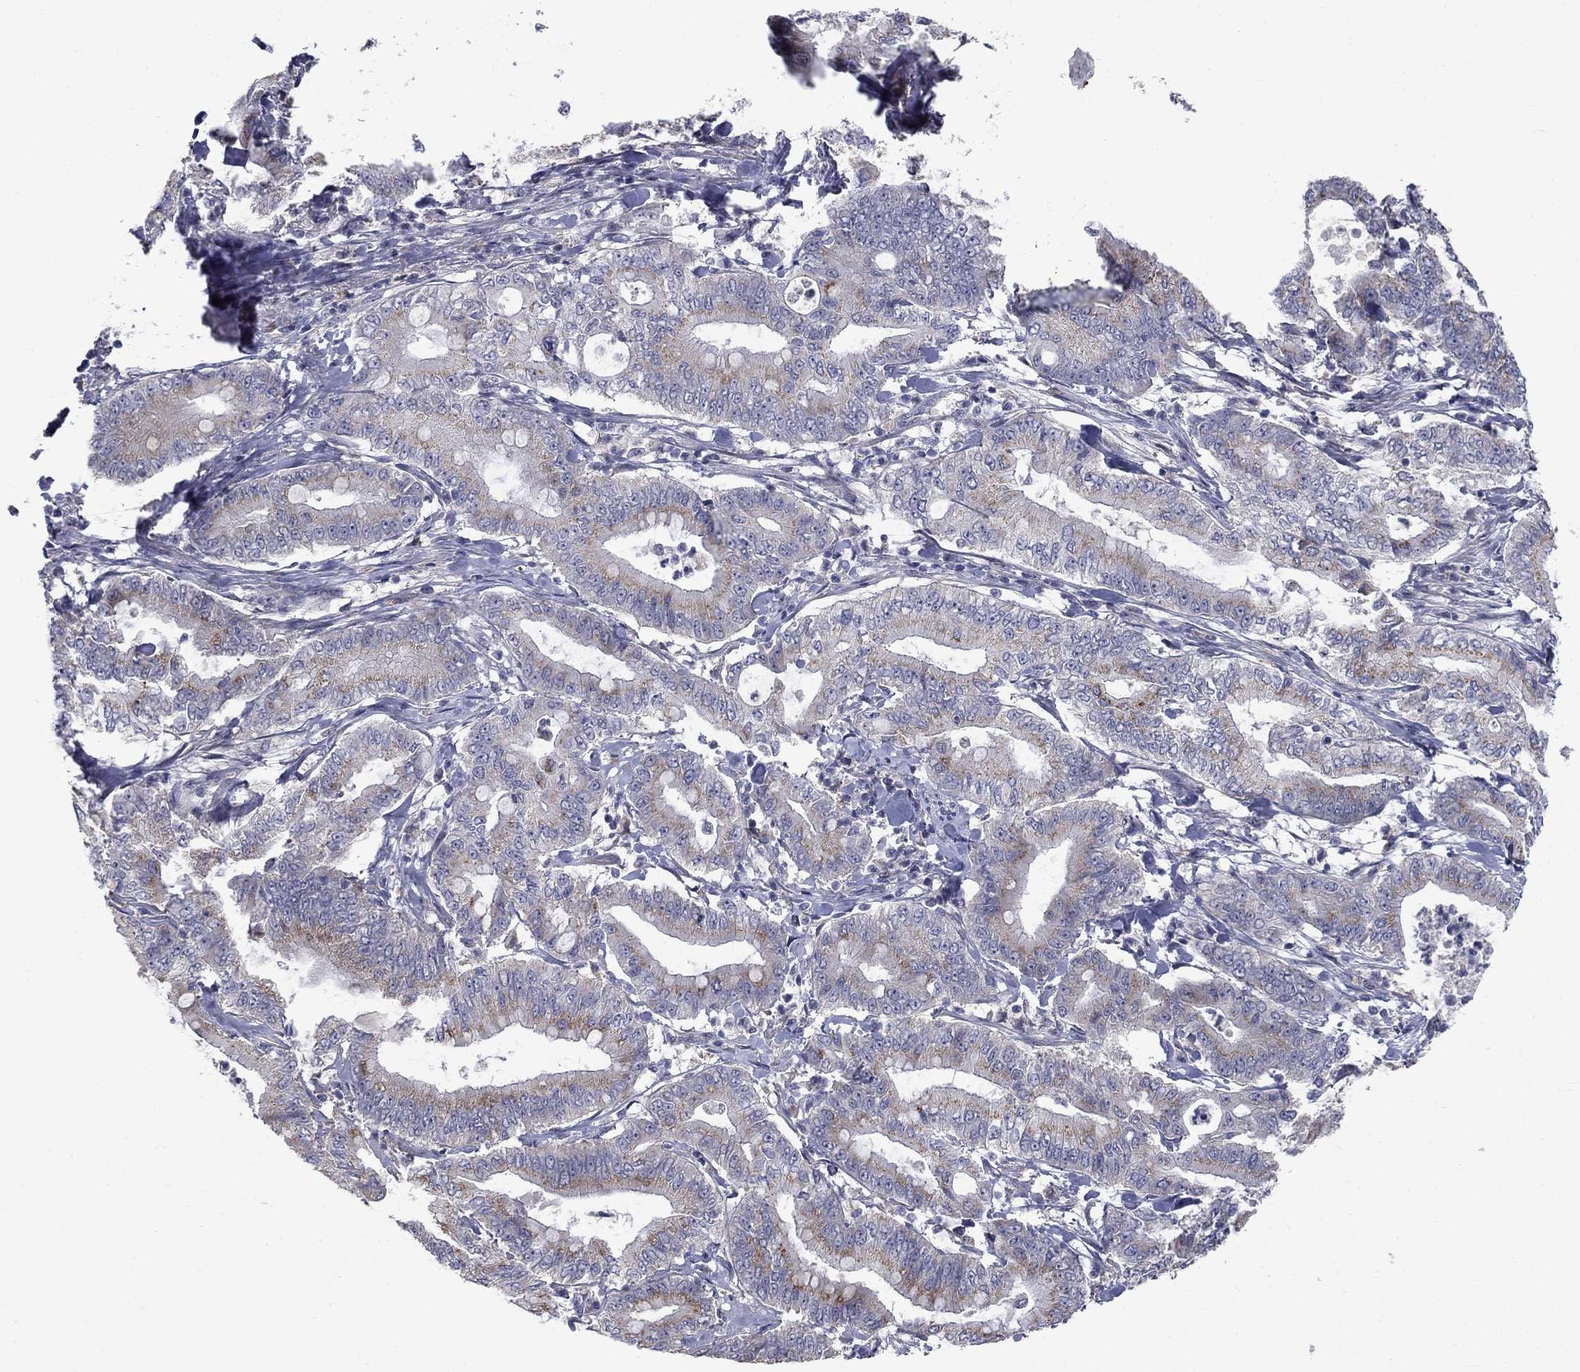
{"staining": {"intensity": "moderate", "quantity": "<25%", "location": "cytoplasmic/membranous"}, "tissue": "pancreatic cancer", "cell_type": "Tumor cells", "image_type": "cancer", "snomed": [{"axis": "morphology", "description": "Adenocarcinoma, NOS"}, {"axis": "topography", "description": "Pancreas"}], "caption": "Adenocarcinoma (pancreatic) stained for a protein (brown) reveals moderate cytoplasmic/membranous positive positivity in about <25% of tumor cells.", "gene": "FAM3B", "patient": {"sex": "male", "age": 71}}